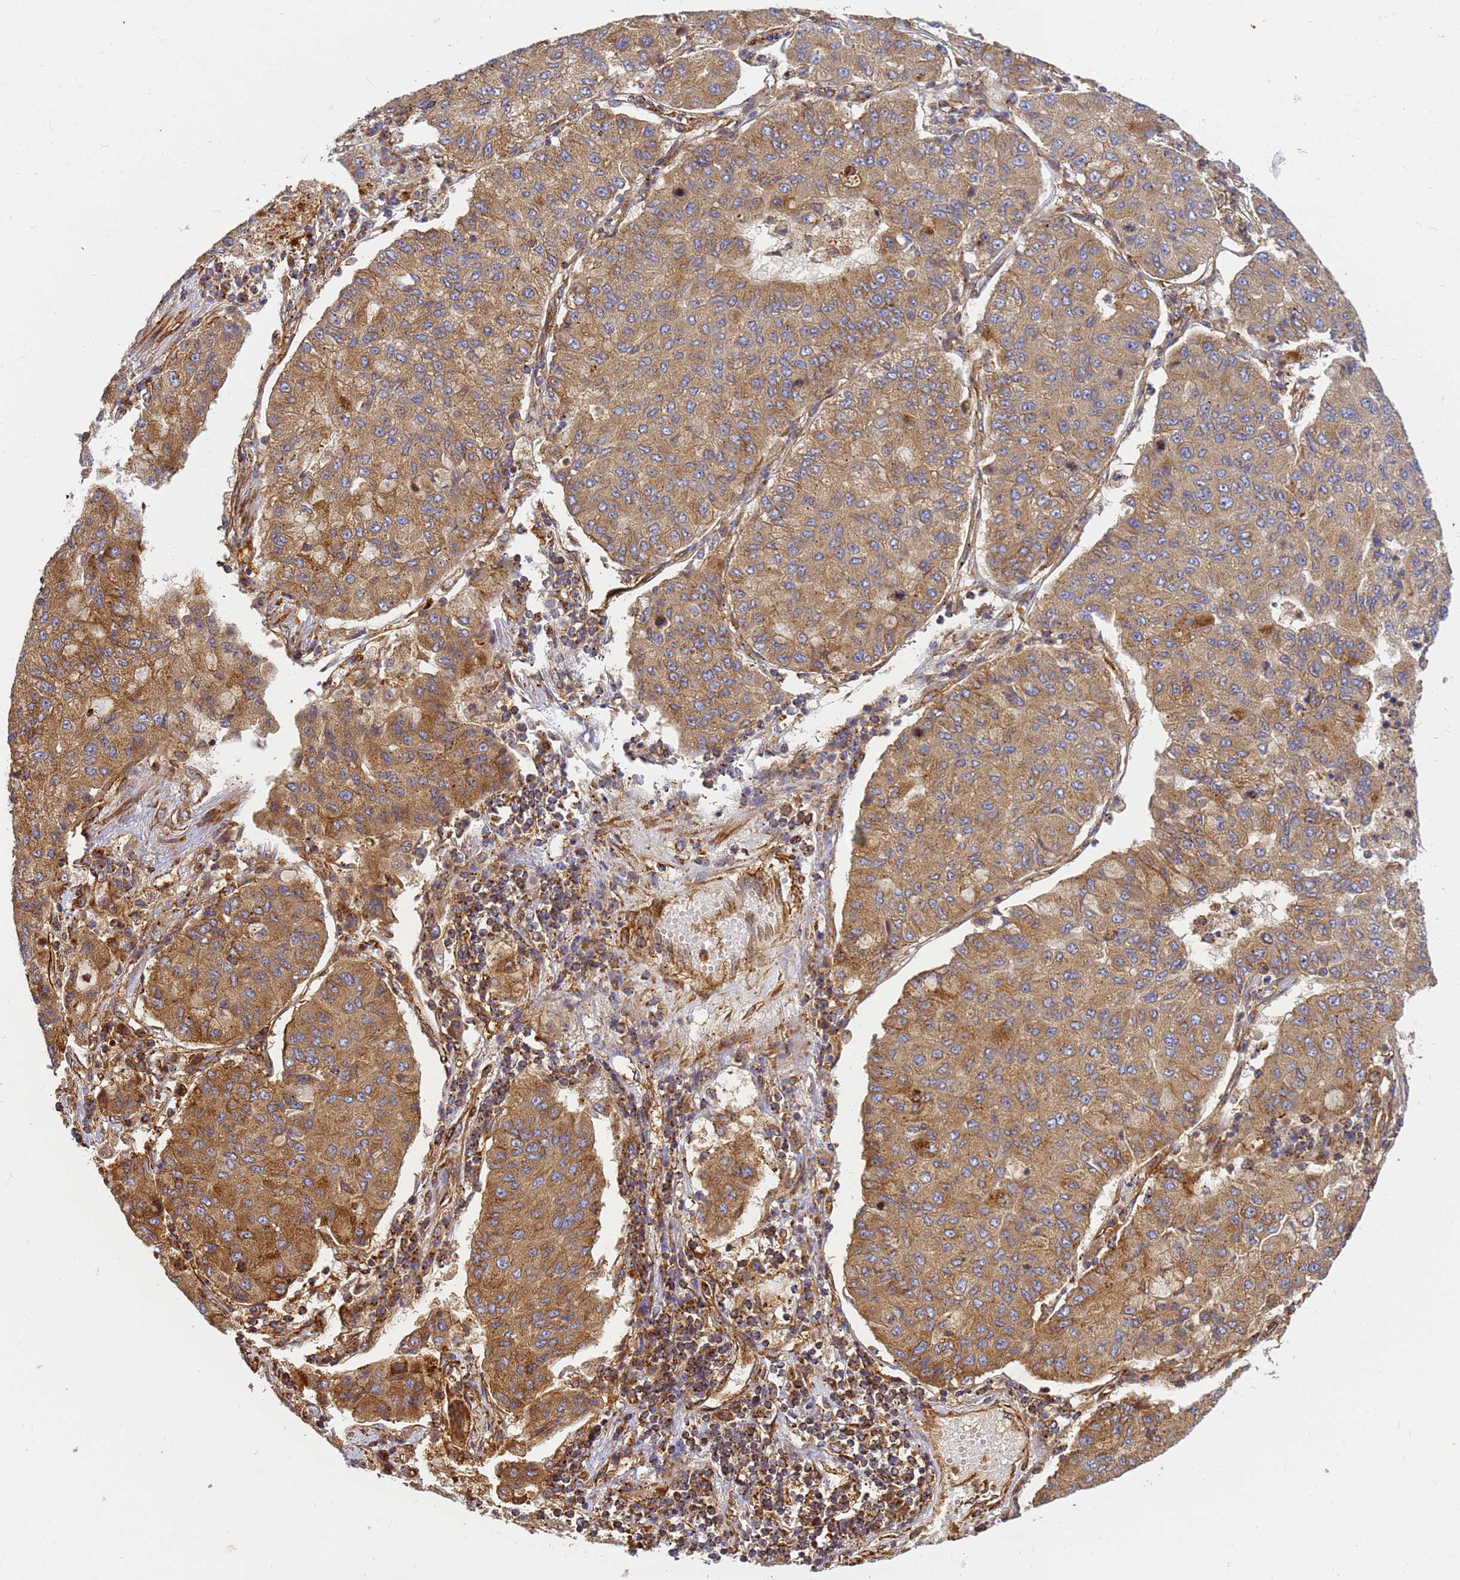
{"staining": {"intensity": "moderate", "quantity": ">75%", "location": "cytoplasmic/membranous"}, "tissue": "lung cancer", "cell_type": "Tumor cells", "image_type": "cancer", "snomed": [{"axis": "morphology", "description": "Squamous cell carcinoma, NOS"}, {"axis": "topography", "description": "Lung"}], "caption": "The image exhibits immunohistochemical staining of squamous cell carcinoma (lung). There is moderate cytoplasmic/membranous expression is appreciated in about >75% of tumor cells. The protein is shown in brown color, while the nuclei are stained blue.", "gene": "C2CD5", "patient": {"sex": "male", "age": 74}}